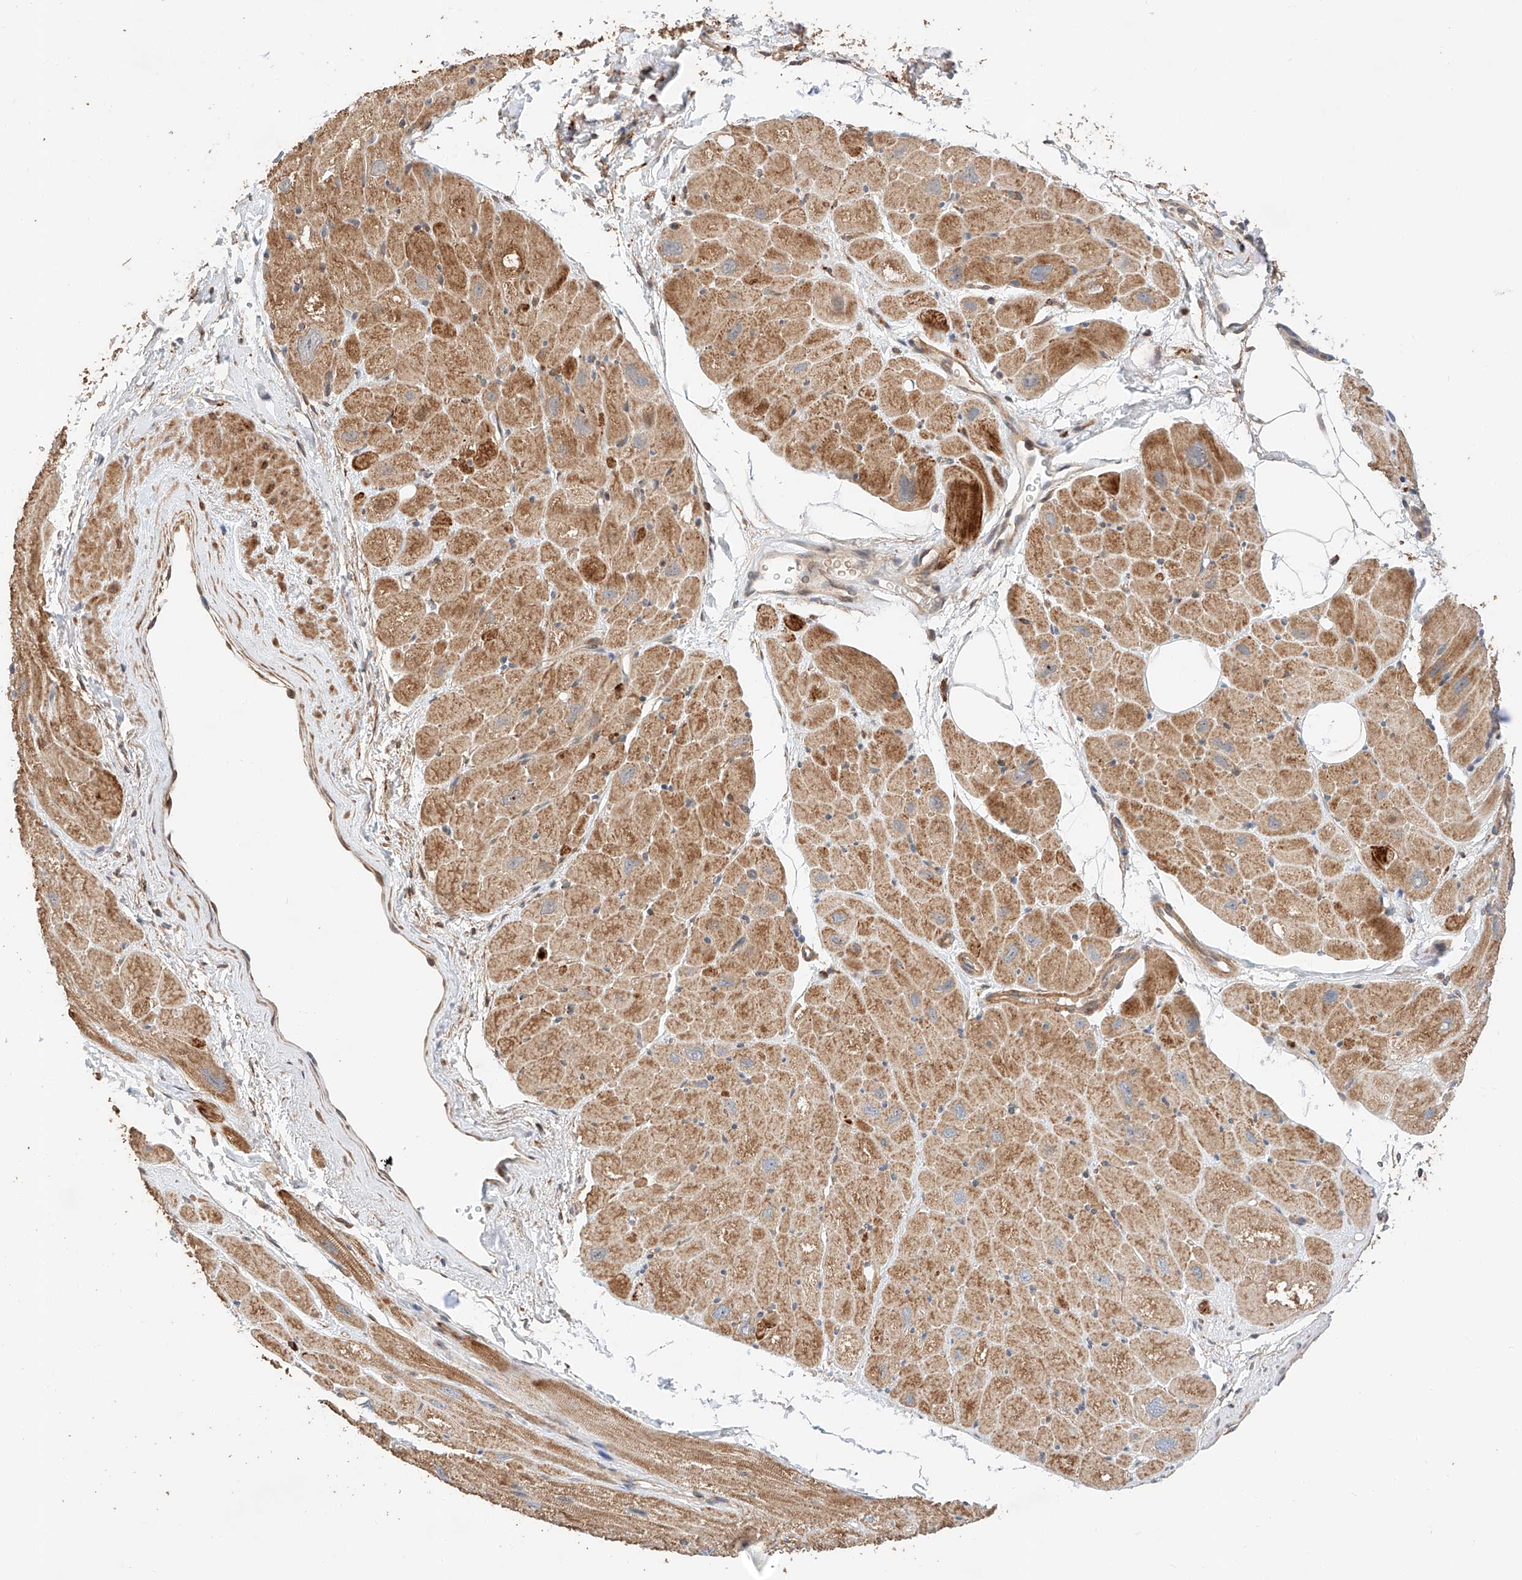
{"staining": {"intensity": "moderate", "quantity": ">75%", "location": "cytoplasmic/membranous"}, "tissue": "heart muscle", "cell_type": "Cardiomyocytes", "image_type": "normal", "snomed": [{"axis": "morphology", "description": "Normal tissue, NOS"}, {"axis": "topography", "description": "Heart"}], "caption": "IHC (DAB) staining of benign heart muscle displays moderate cytoplasmic/membranous protein expression in approximately >75% of cardiomyocytes.", "gene": "RAB23", "patient": {"sex": "male", "age": 50}}